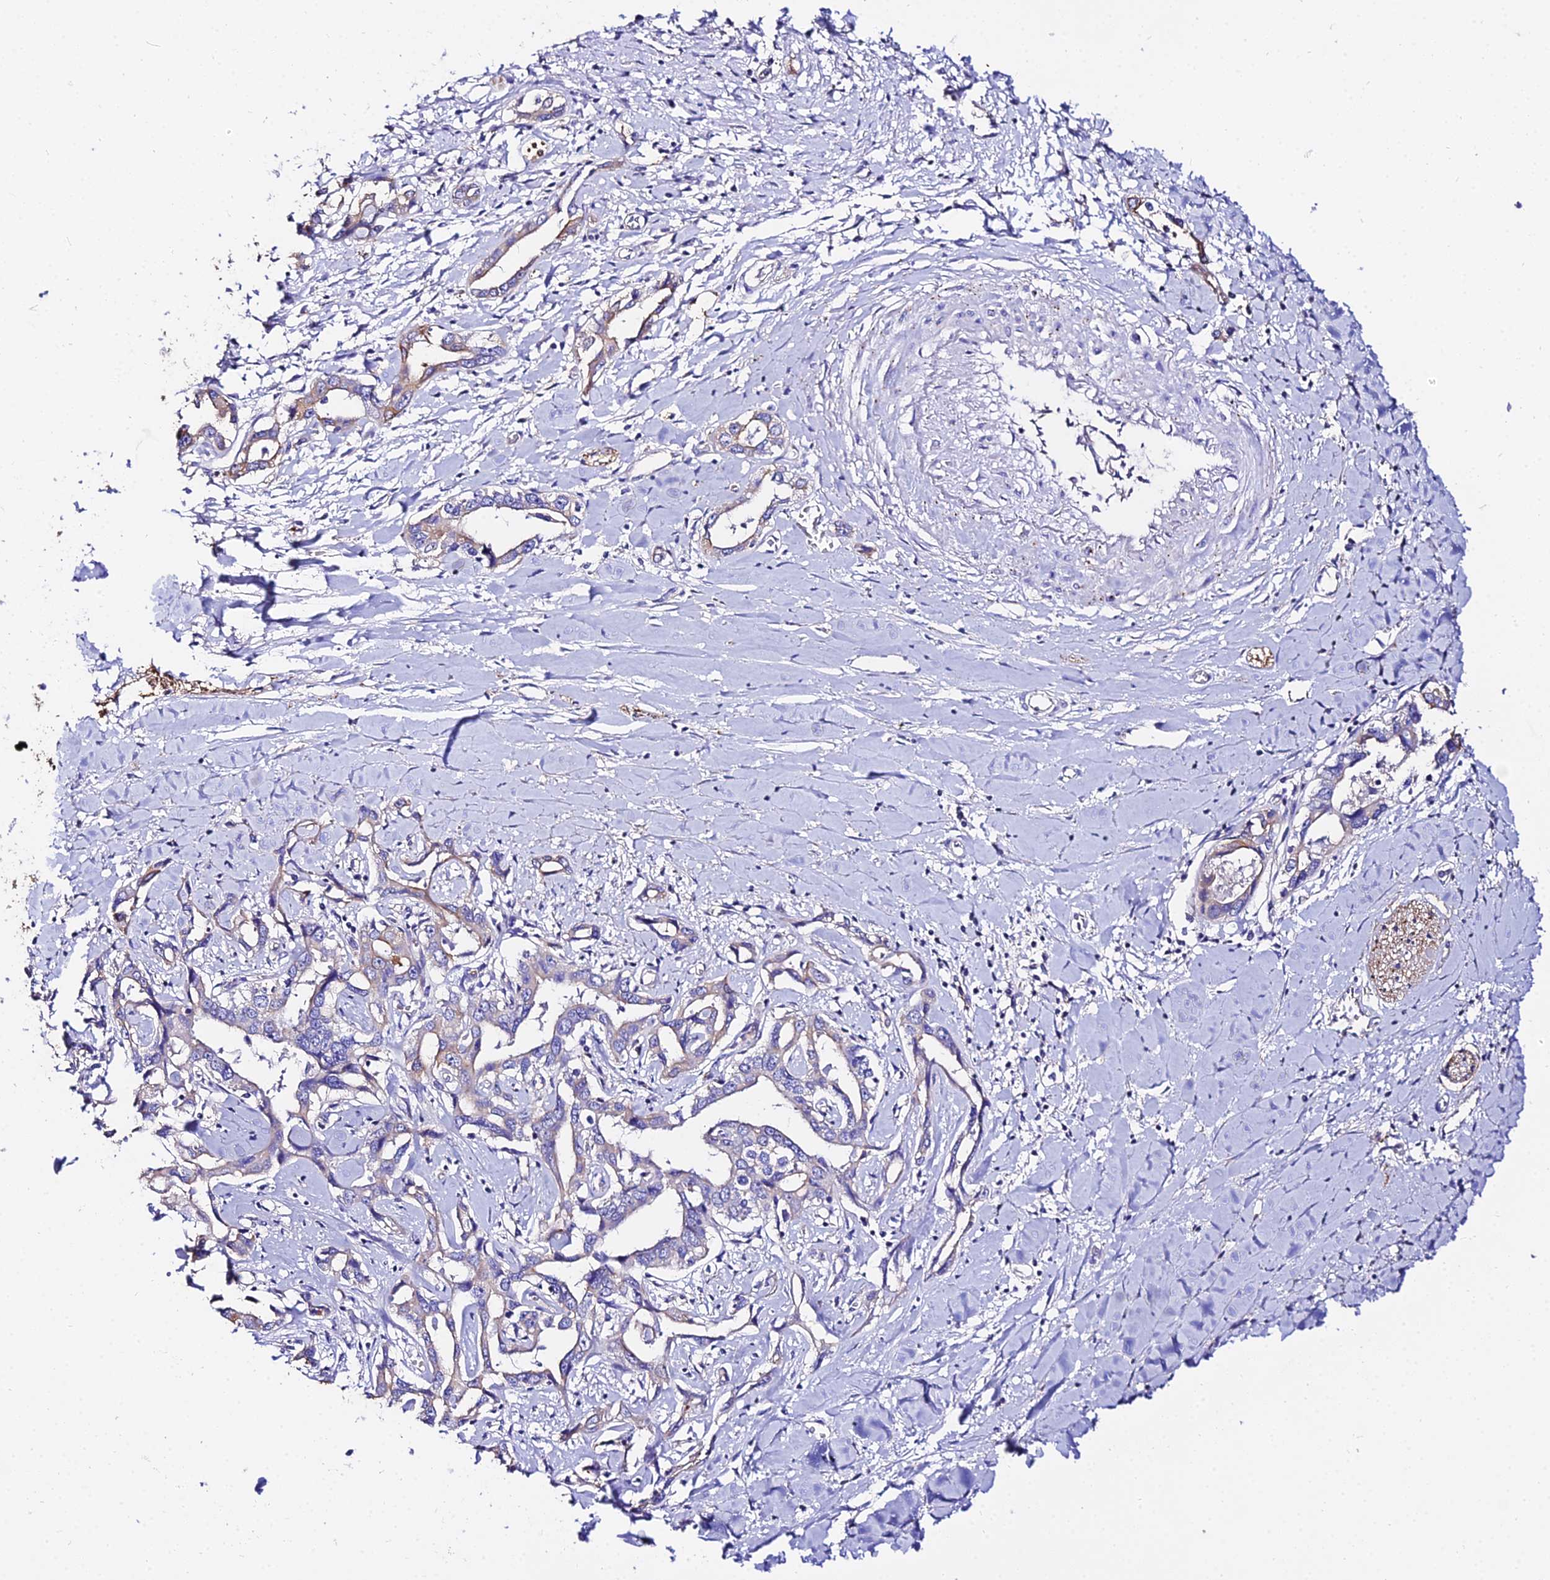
{"staining": {"intensity": "weak", "quantity": ">75%", "location": "cytoplasmic/membranous"}, "tissue": "liver cancer", "cell_type": "Tumor cells", "image_type": "cancer", "snomed": [{"axis": "morphology", "description": "Cholangiocarcinoma"}, {"axis": "topography", "description": "Liver"}], "caption": "IHC (DAB (3,3'-diaminobenzidine)) staining of human cholangiocarcinoma (liver) demonstrates weak cytoplasmic/membranous protein expression in about >75% of tumor cells. The protein of interest is stained brown, and the nuclei are stained in blue (DAB IHC with brightfield microscopy, high magnification).", "gene": "DAW1", "patient": {"sex": "male", "age": 59}}